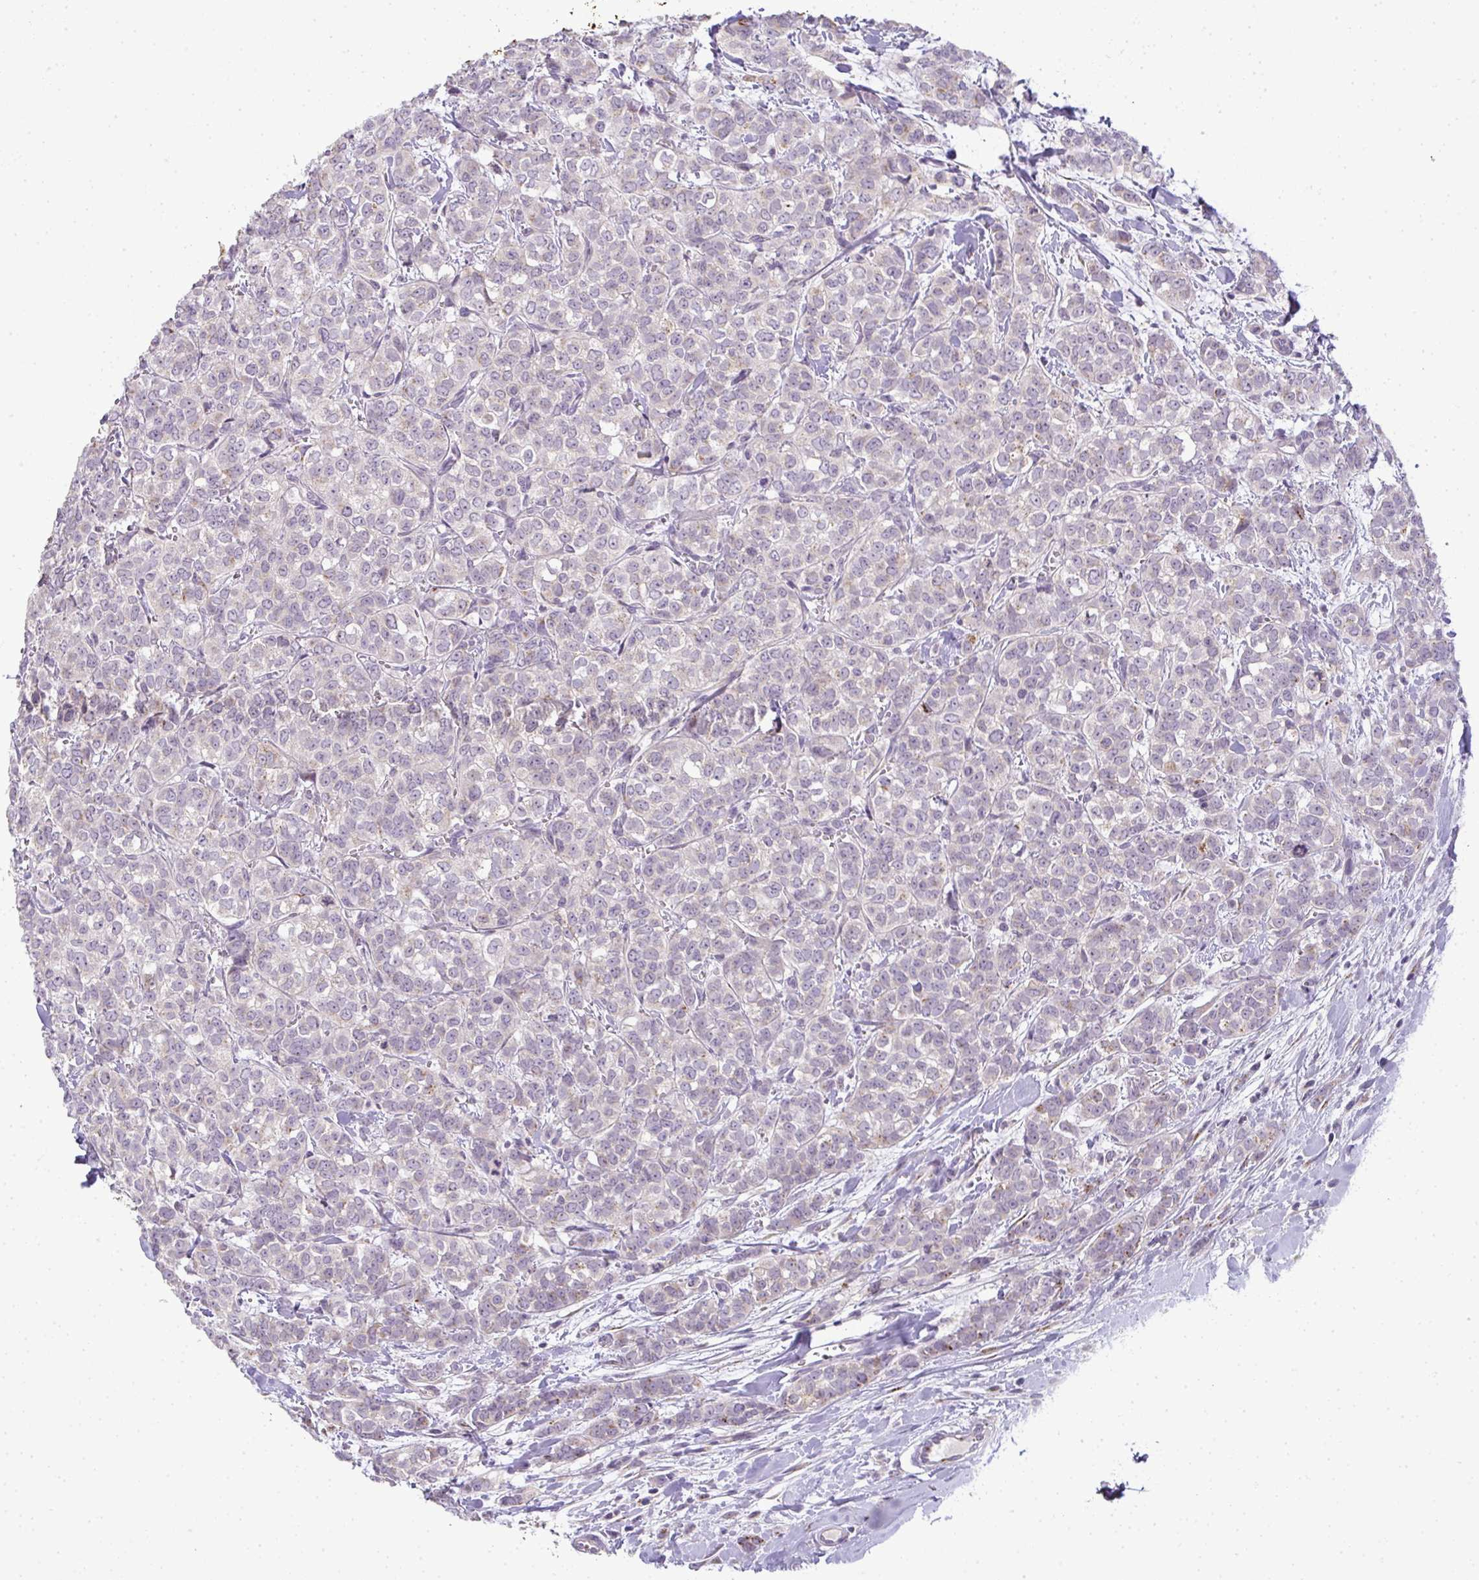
{"staining": {"intensity": "negative", "quantity": "none", "location": "none"}, "tissue": "breast cancer", "cell_type": "Tumor cells", "image_type": "cancer", "snomed": [{"axis": "morphology", "description": "Duct carcinoma"}, {"axis": "topography", "description": "Breast"}], "caption": "Immunohistochemistry micrograph of neoplastic tissue: breast cancer (intraductal carcinoma) stained with DAB displays no significant protein staining in tumor cells. (Immunohistochemistry, brightfield microscopy, high magnification).", "gene": "CMPK1", "patient": {"sex": "female", "age": 61}}